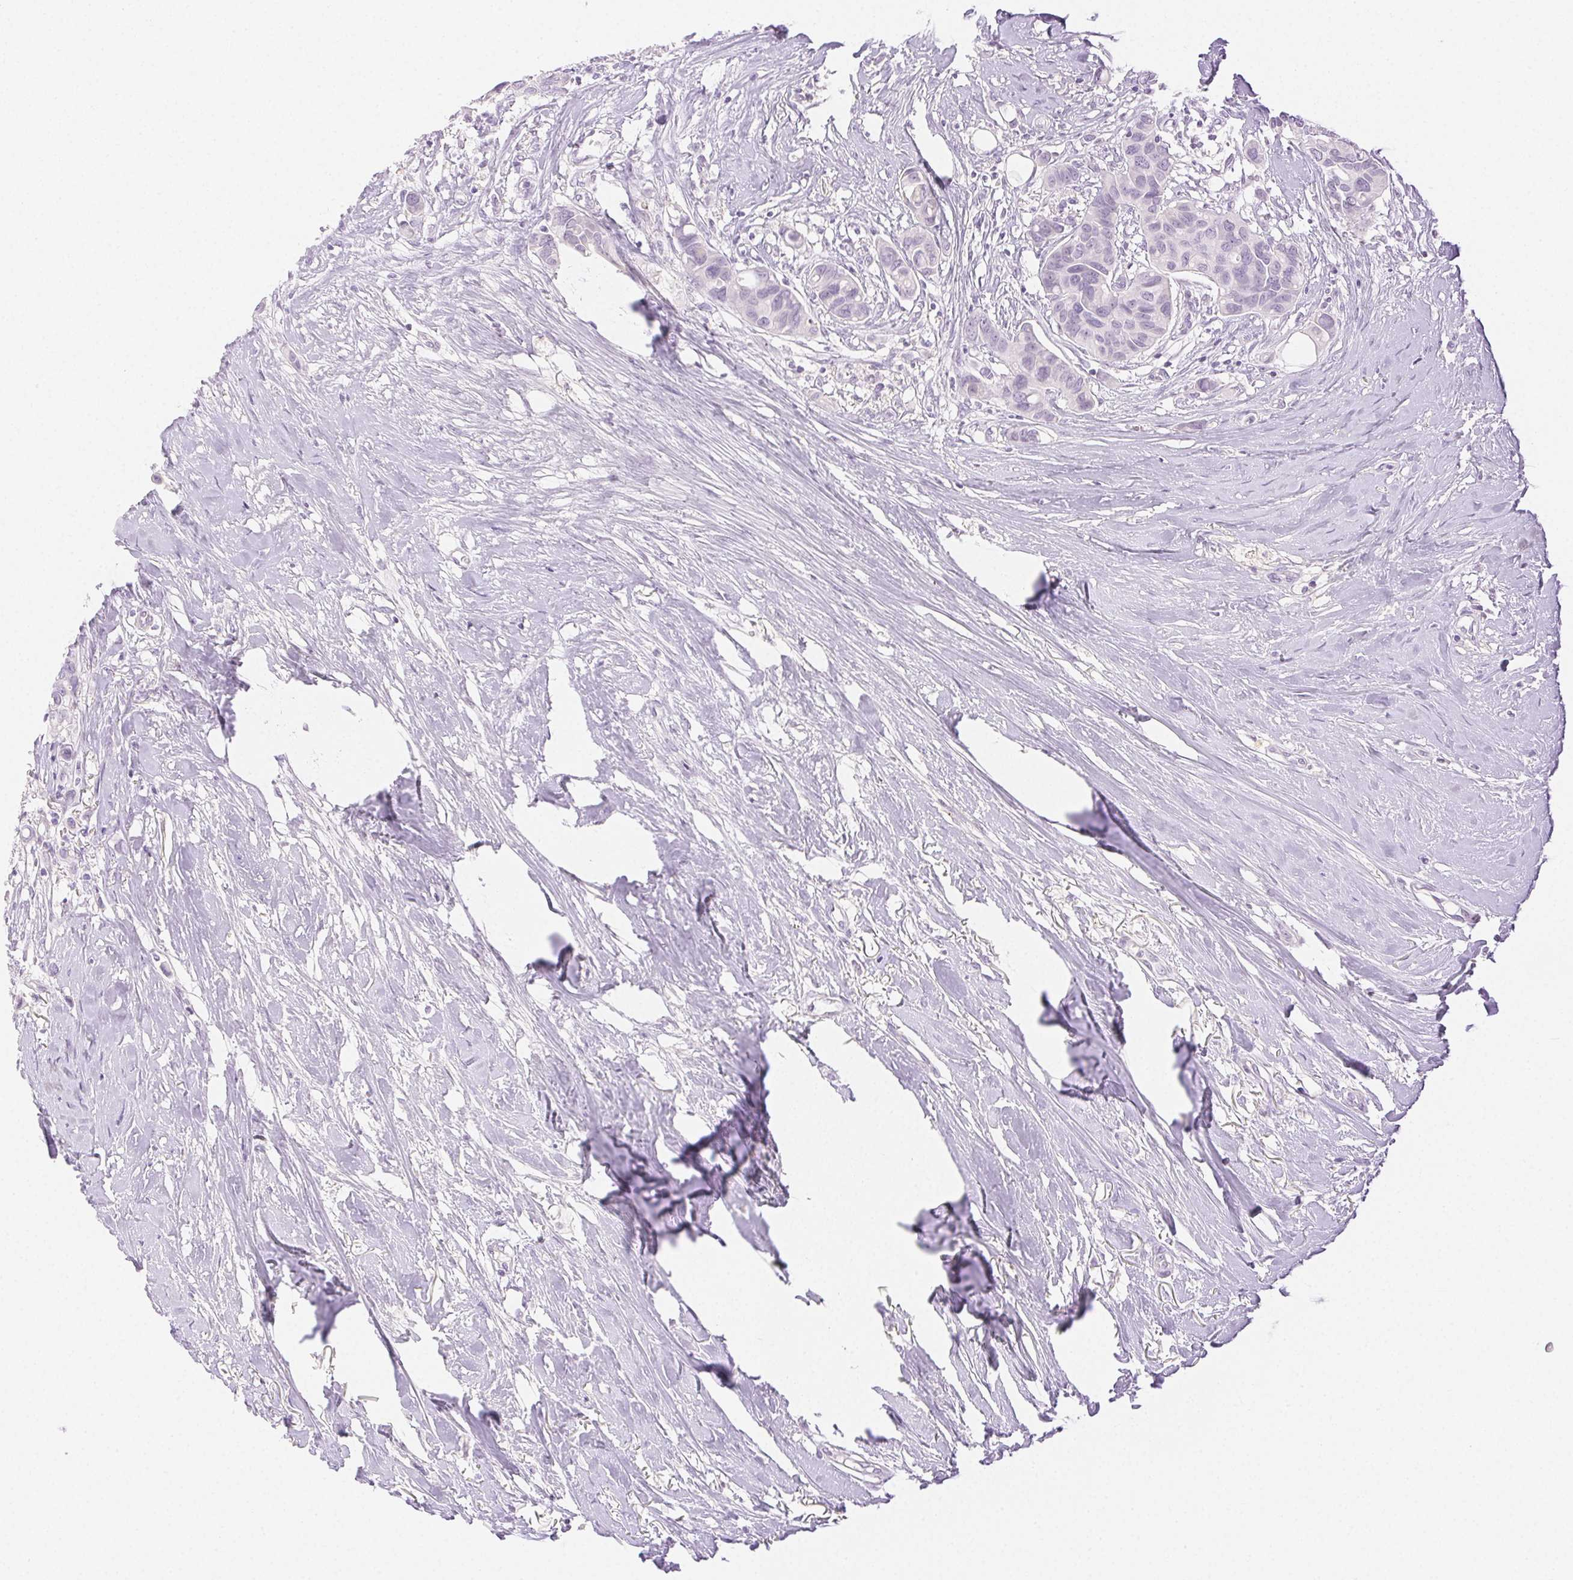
{"staining": {"intensity": "negative", "quantity": "none", "location": "none"}, "tissue": "breast cancer", "cell_type": "Tumor cells", "image_type": "cancer", "snomed": [{"axis": "morphology", "description": "Duct carcinoma"}, {"axis": "topography", "description": "Breast"}], "caption": "The immunohistochemistry micrograph has no significant positivity in tumor cells of breast invasive ductal carcinoma tissue.", "gene": "SPACA4", "patient": {"sex": "female", "age": 54}}